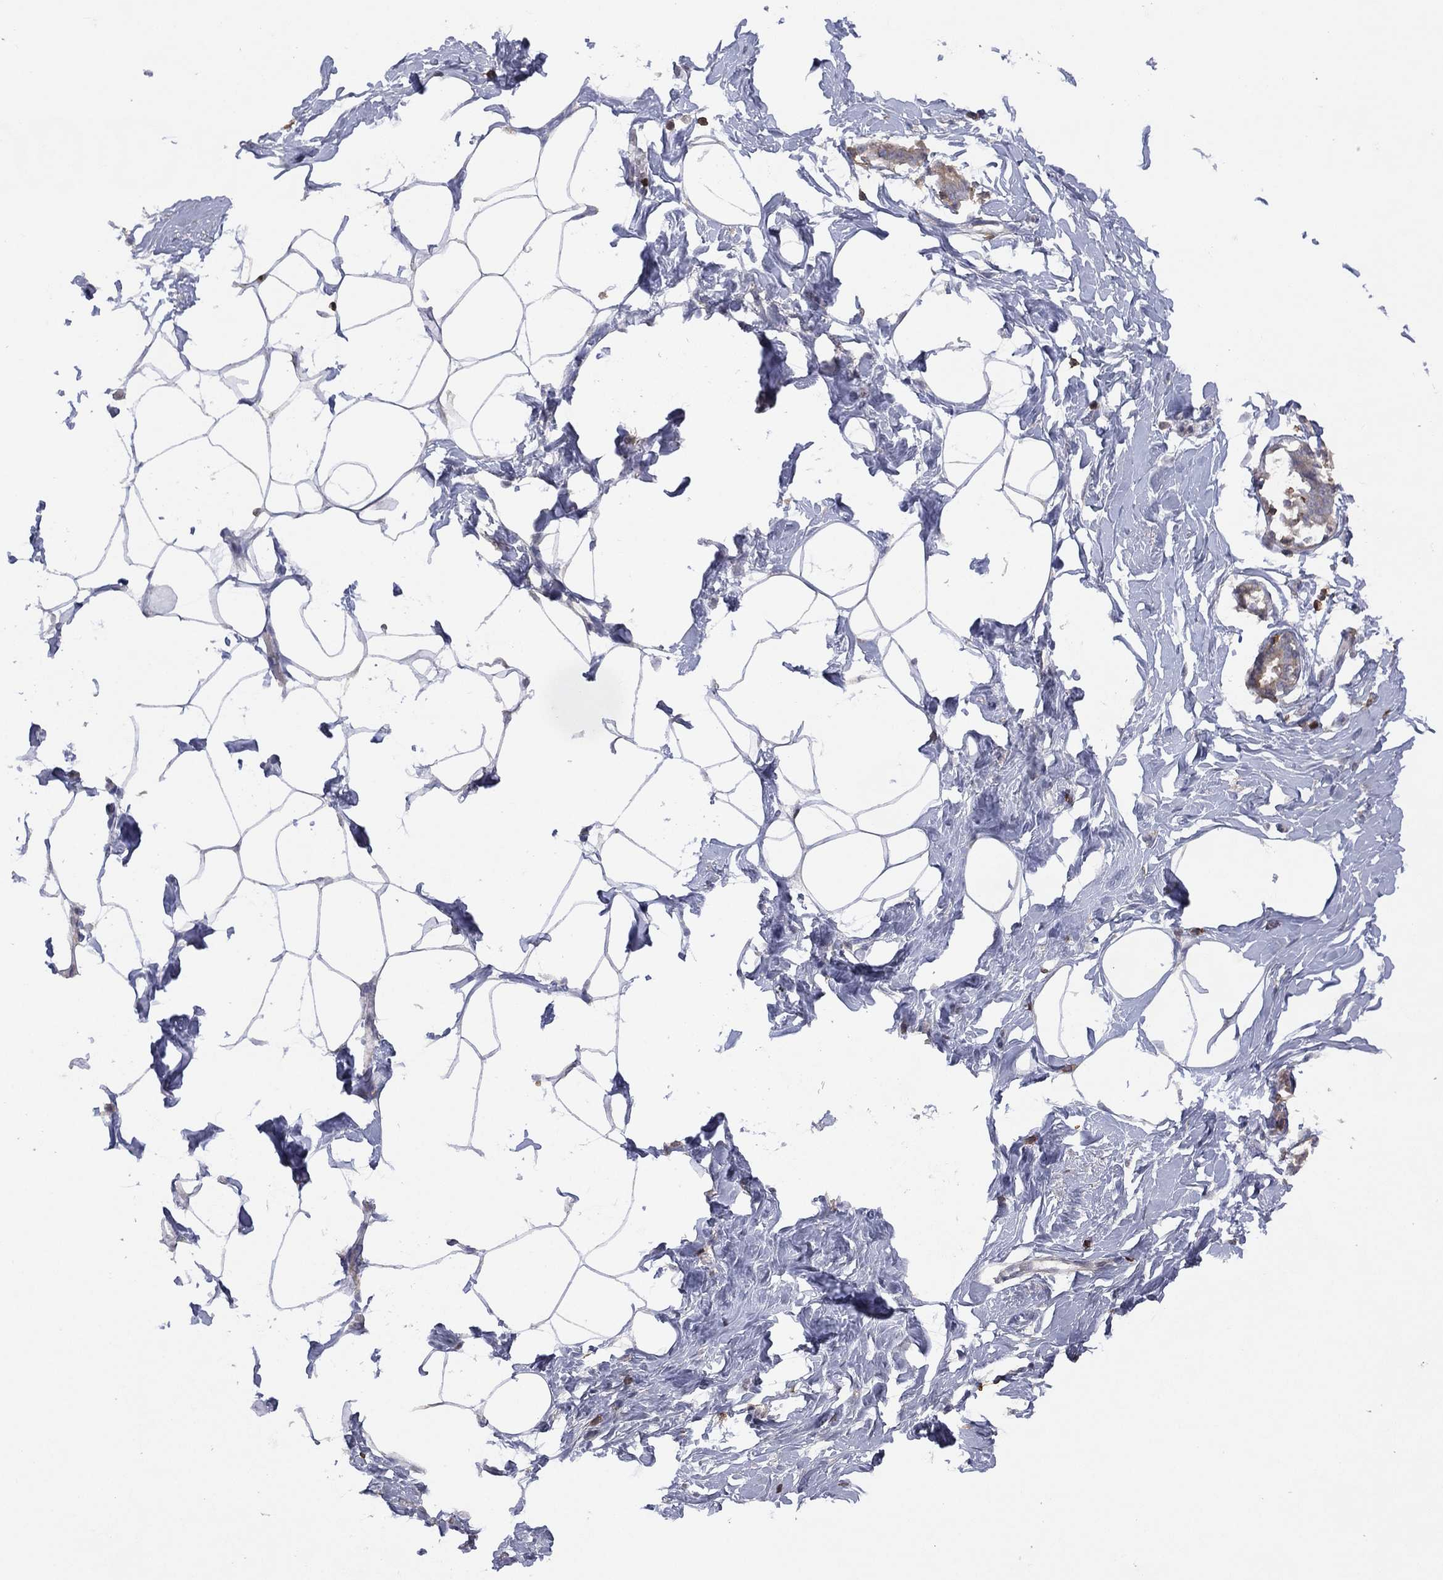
{"staining": {"intensity": "negative", "quantity": "none", "location": "none"}, "tissue": "breast", "cell_type": "Adipocytes", "image_type": "normal", "snomed": [{"axis": "morphology", "description": "Normal tissue, NOS"}, {"axis": "morphology", "description": "Lobular carcinoma, in situ"}, {"axis": "topography", "description": "Breast"}], "caption": "A high-resolution image shows immunohistochemistry (IHC) staining of unremarkable breast, which displays no significant staining in adipocytes. (DAB IHC, high magnification).", "gene": "DOCK8", "patient": {"sex": "female", "age": 35}}